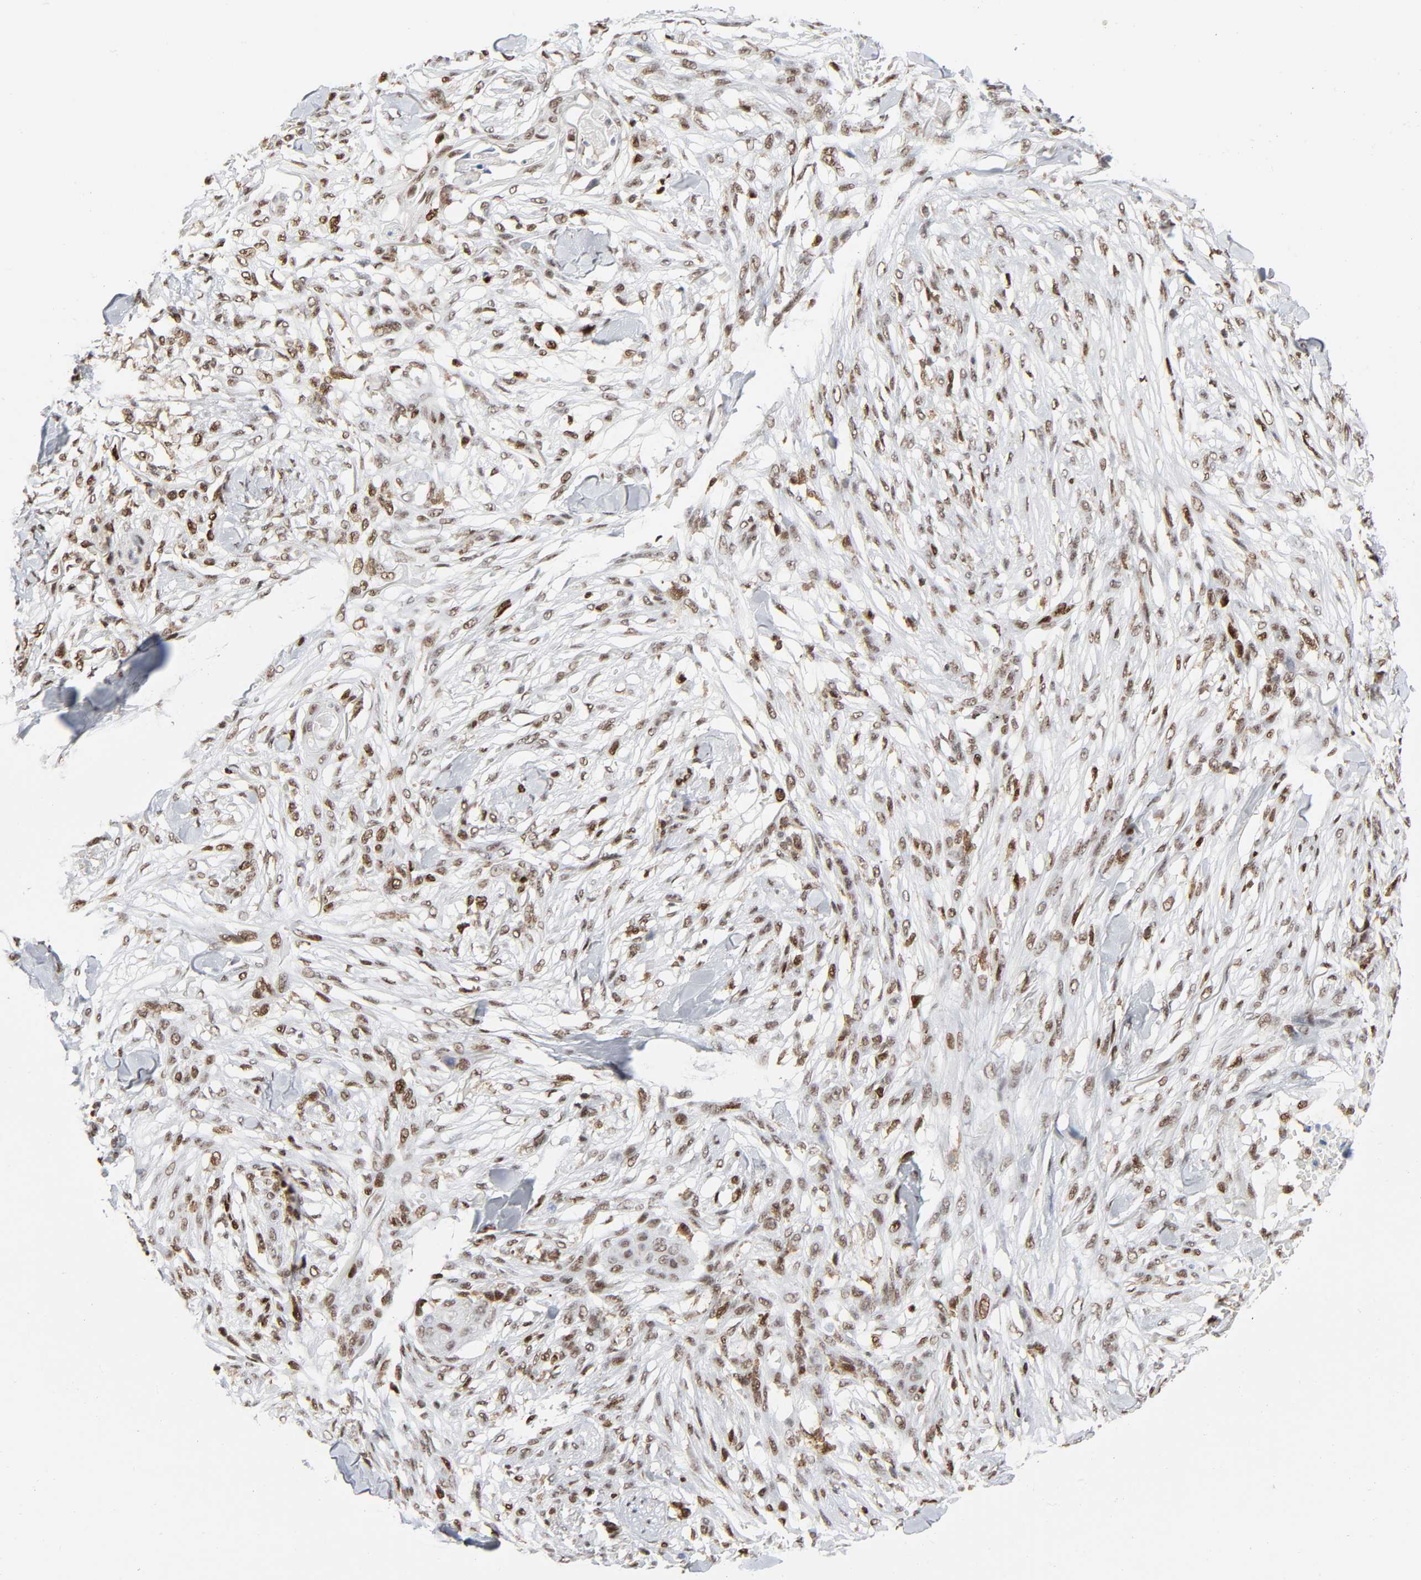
{"staining": {"intensity": "moderate", "quantity": ">75%", "location": "nuclear"}, "tissue": "skin cancer", "cell_type": "Tumor cells", "image_type": "cancer", "snomed": [{"axis": "morphology", "description": "Normal tissue, NOS"}, {"axis": "morphology", "description": "Squamous cell carcinoma, NOS"}, {"axis": "topography", "description": "Skin"}], "caption": "Immunohistochemistry (IHC) staining of skin cancer (squamous cell carcinoma), which reveals medium levels of moderate nuclear positivity in approximately >75% of tumor cells indicating moderate nuclear protein expression. The staining was performed using DAB (3,3'-diaminobenzidine) (brown) for protein detection and nuclei were counterstained in hematoxylin (blue).", "gene": "WAS", "patient": {"sex": "female", "age": 59}}